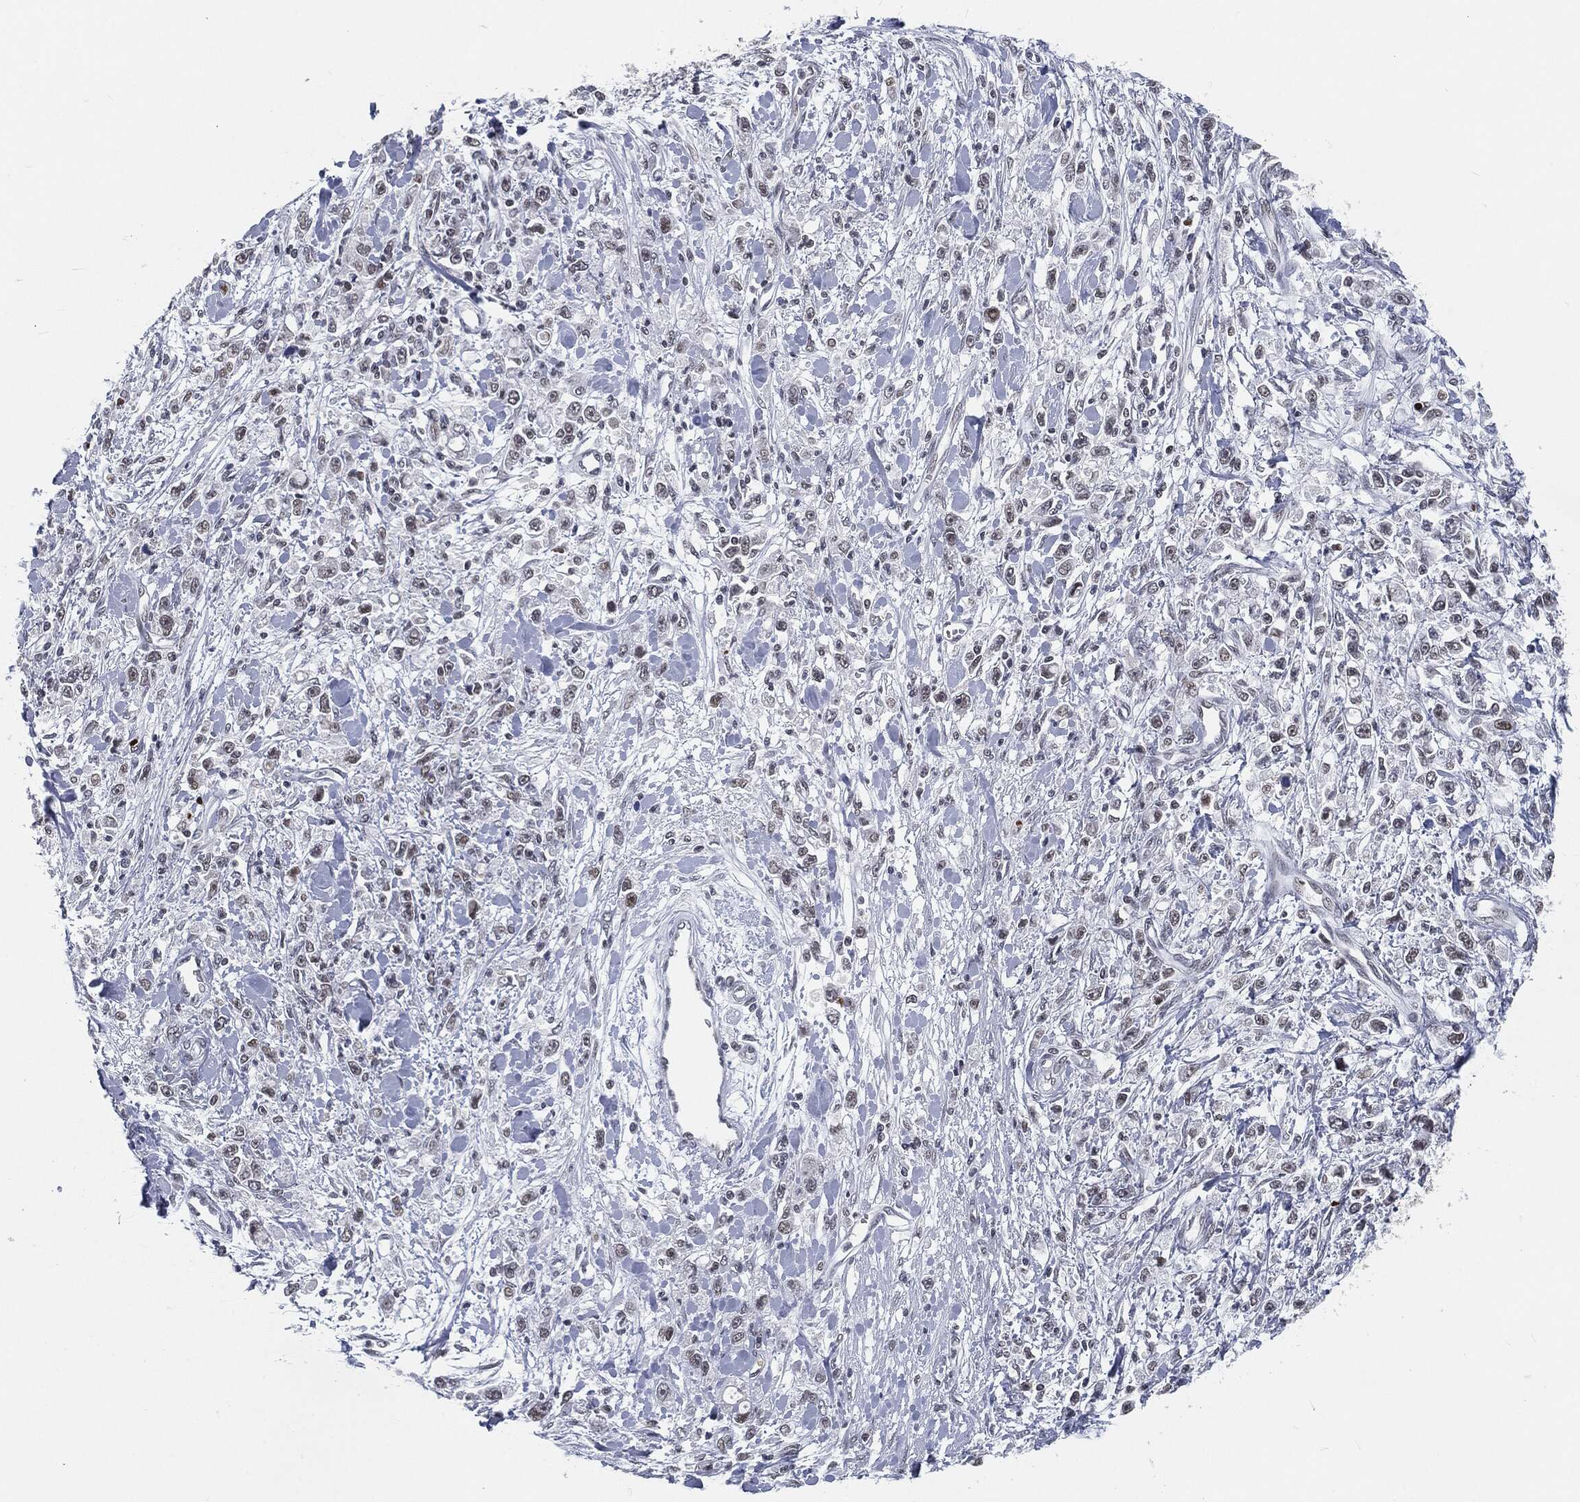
{"staining": {"intensity": "negative", "quantity": "none", "location": "none"}, "tissue": "stomach cancer", "cell_type": "Tumor cells", "image_type": "cancer", "snomed": [{"axis": "morphology", "description": "Adenocarcinoma, NOS"}, {"axis": "topography", "description": "Stomach"}], "caption": "Stomach adenocarcinoma stained for a protein using immunohistochemistry displays no positivity tumor cells.", "gene": "ANXA1", "patient": {"sex": "female", "age": 59}}